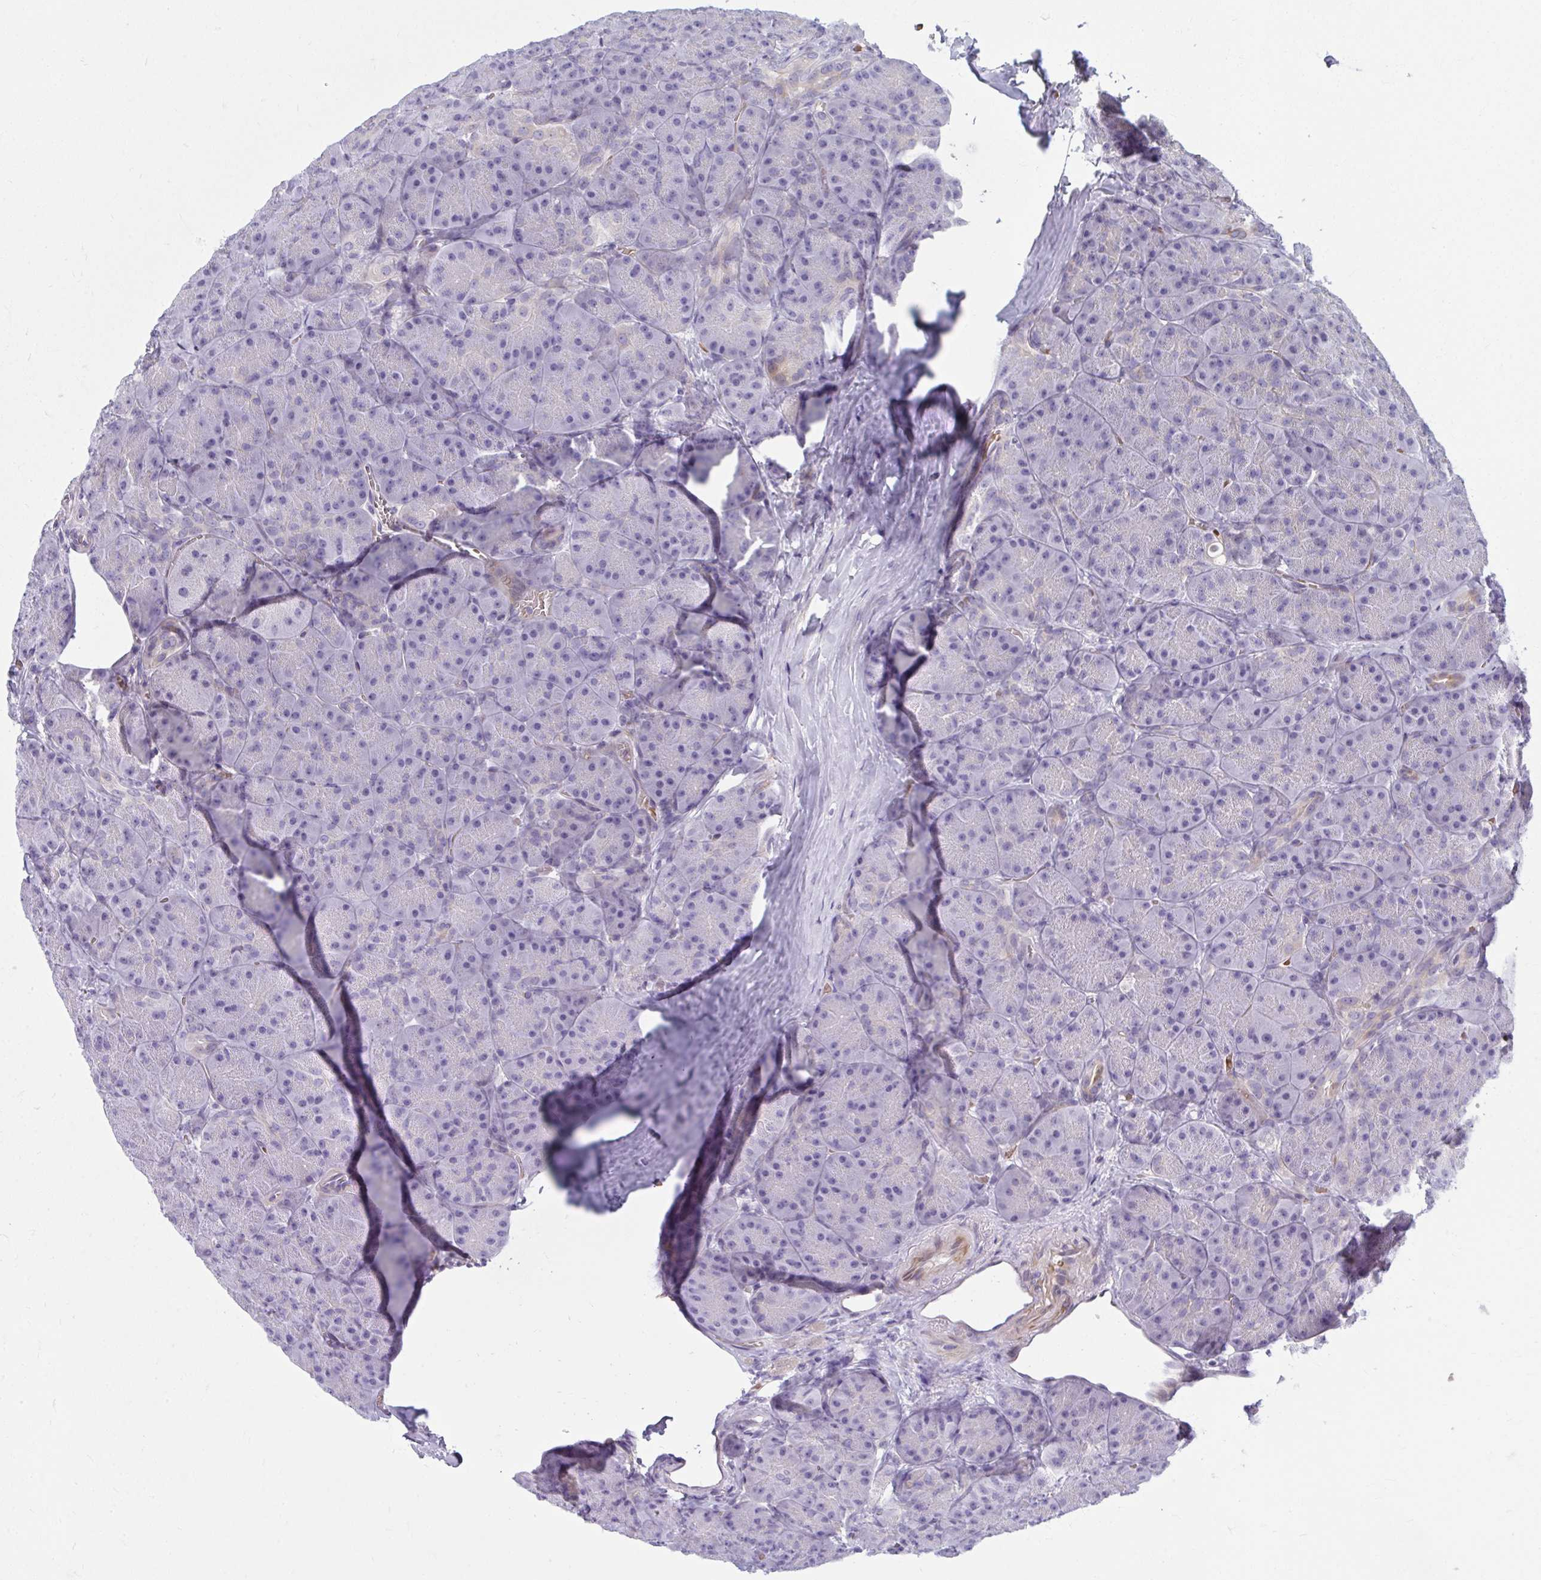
{"staining": {"intensity": "weak", "quantity": "<25%", "location": "cytoplasmic/membranous"}, "tissue": "pancreas", "cell_type": "Exocrine glandular cells", "image_type": "normal", "snomed": [{"axis": "morphology", "description": "Normal tissue, NOS"}, {"axis": "topography", "description": "Pancreas"}], "caption": "Immunohistochemical staining of benign human pancreas displays no significant staining in exocrine glandular cells.", "gene": "SLC14A1", "patient": {"sex": "male", "age": 57}}